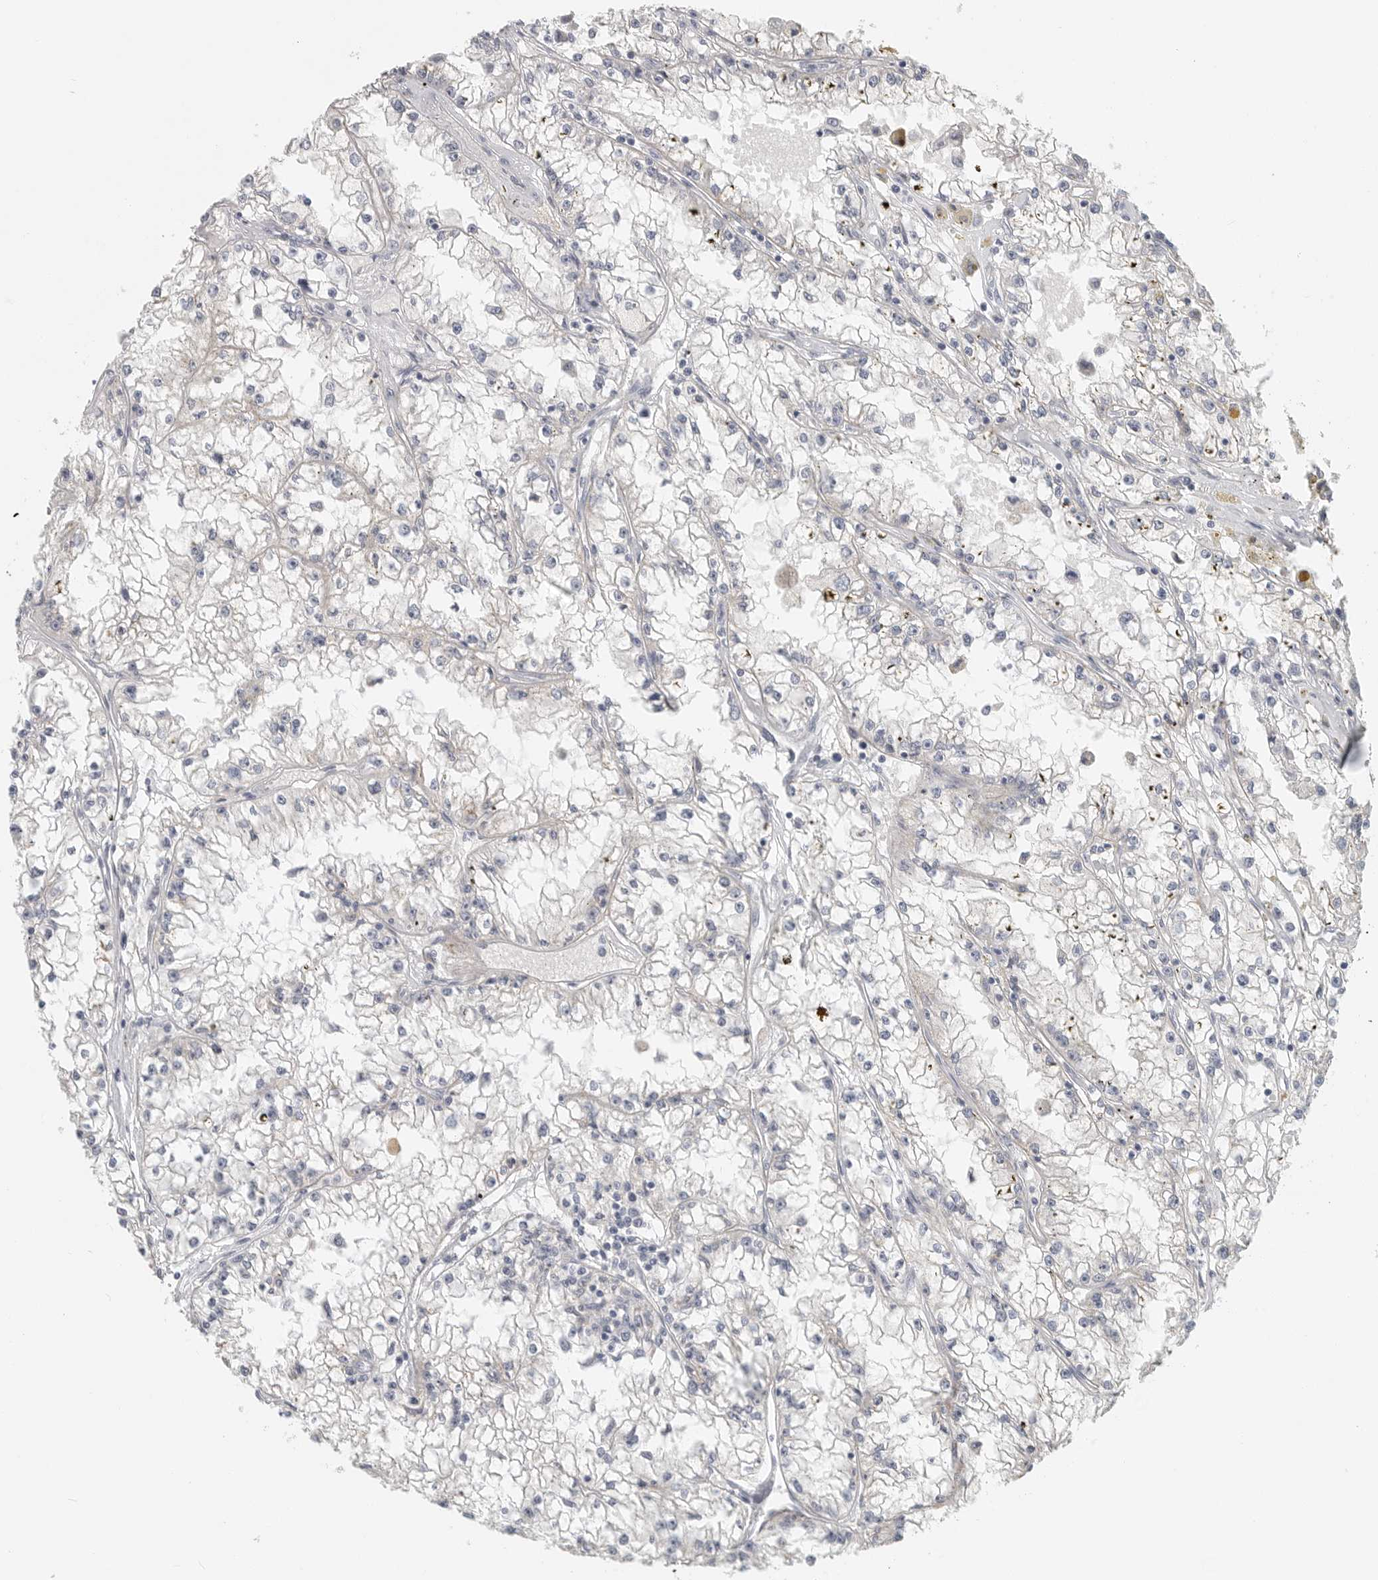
{"staining": {"intensity": "negative", "quantity": "none", "location": "none"}, "tissue": "renal cancer", "cell_type": "Tumor cells", "image_type": "cancer", "snomed": [{"axis": "morphology", "description": "Adenocarcinoma, NOS"}, {"axis": "topography", "description": "Kidney"}], "caption": "The histopathology image exhibits no significant staining in tumor cells of adenocarcinoma (renal).", "gene": "PAM", "patient": {"sex": "male", "age": 56}}